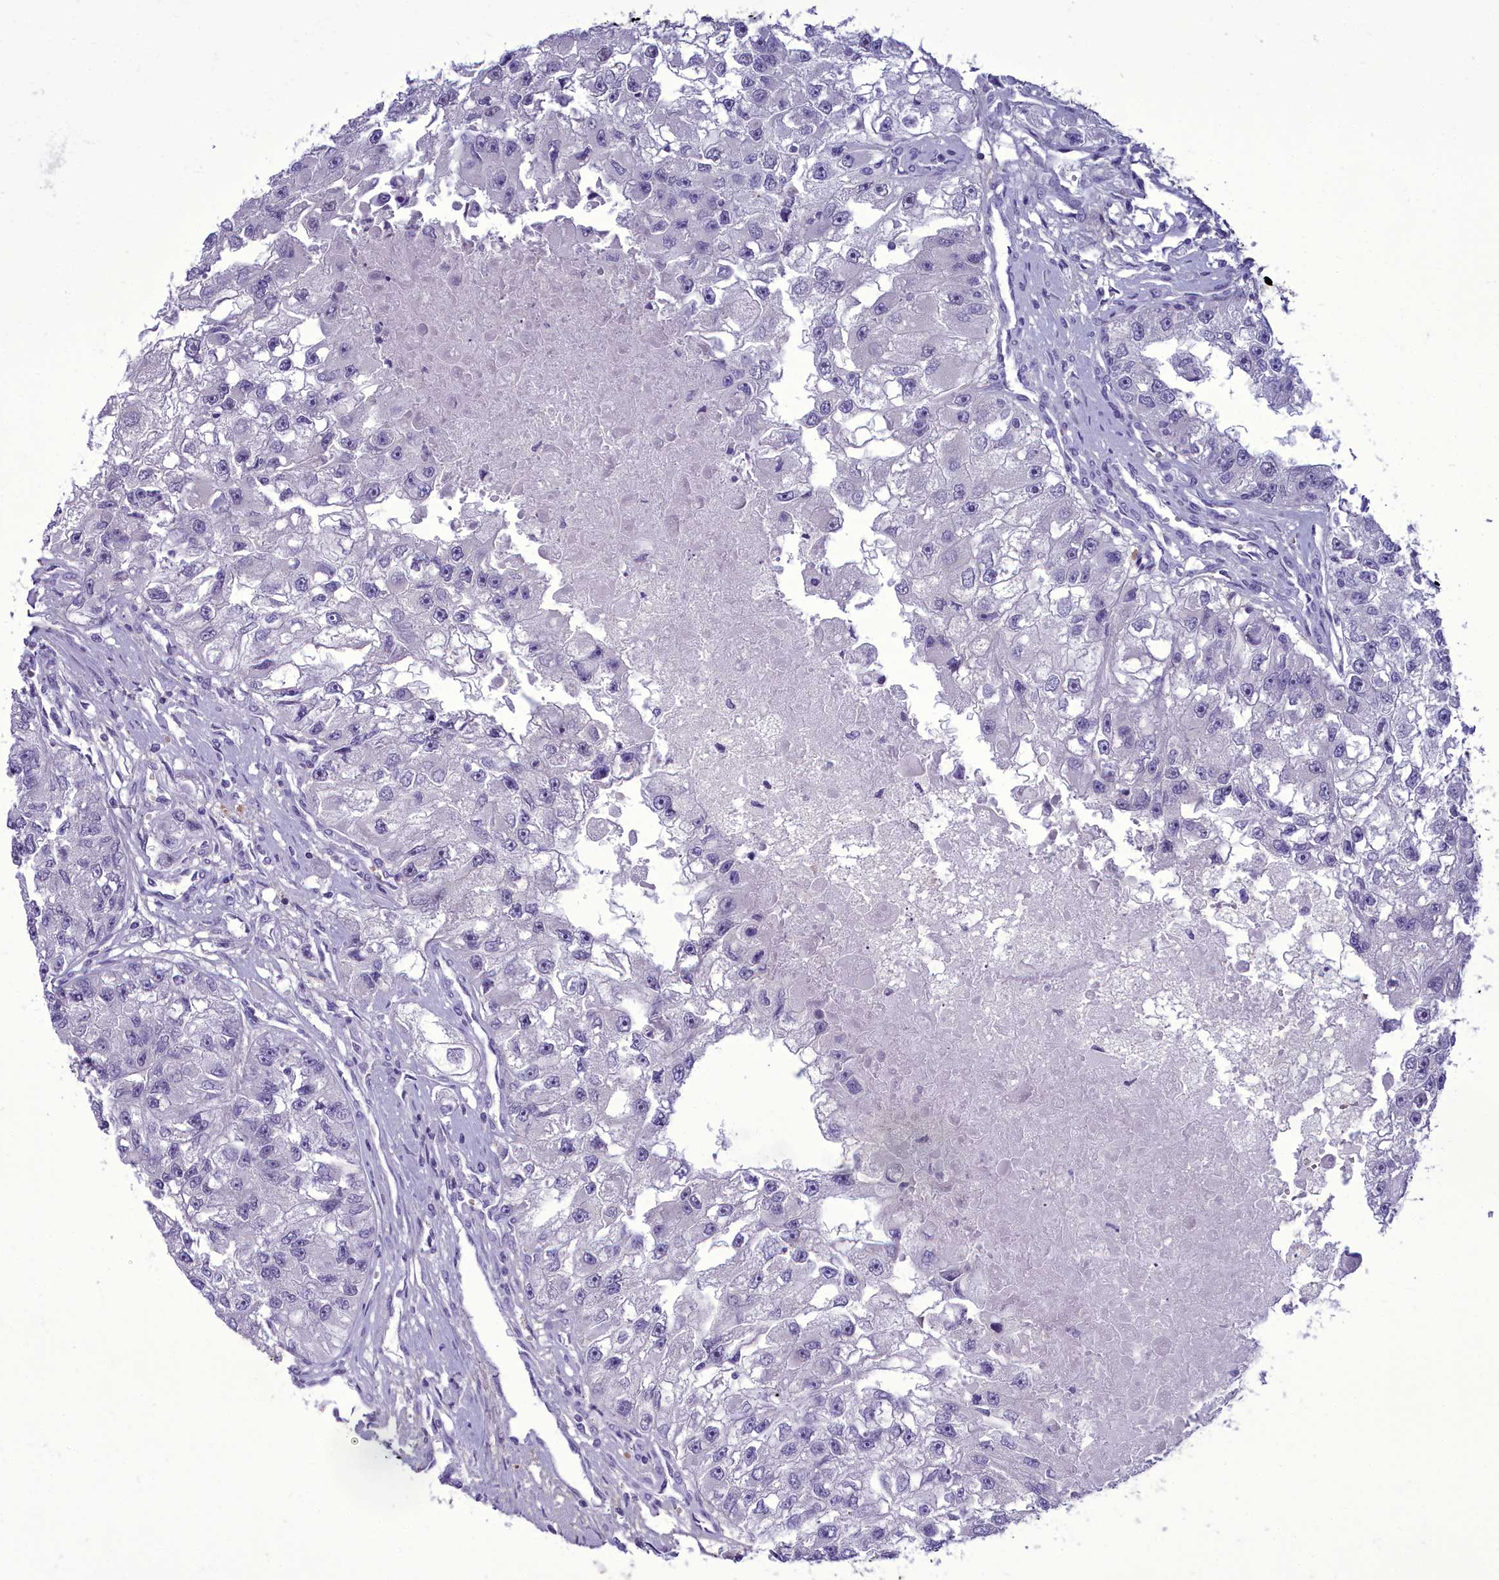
{"staining": {"intensity": "negative", "quantity": "none", "location": "none"}, "tissue": "renal cancer", "cell_type": "Tumor cells", "image_type": "cancer", "snomed": [{"axis": "morphology", "description": "Adenocarcinoma, NOS"}, {"axis": "topography", "description": "Kidney"}], "caption": "Renal cancer (adenocarcinoma) stained for a protein using immunohistochemistry (IHC) exhibits no positivity tumor cells.", "gene": "OSTN", "patient": {"sex": "male", "age": 63}}